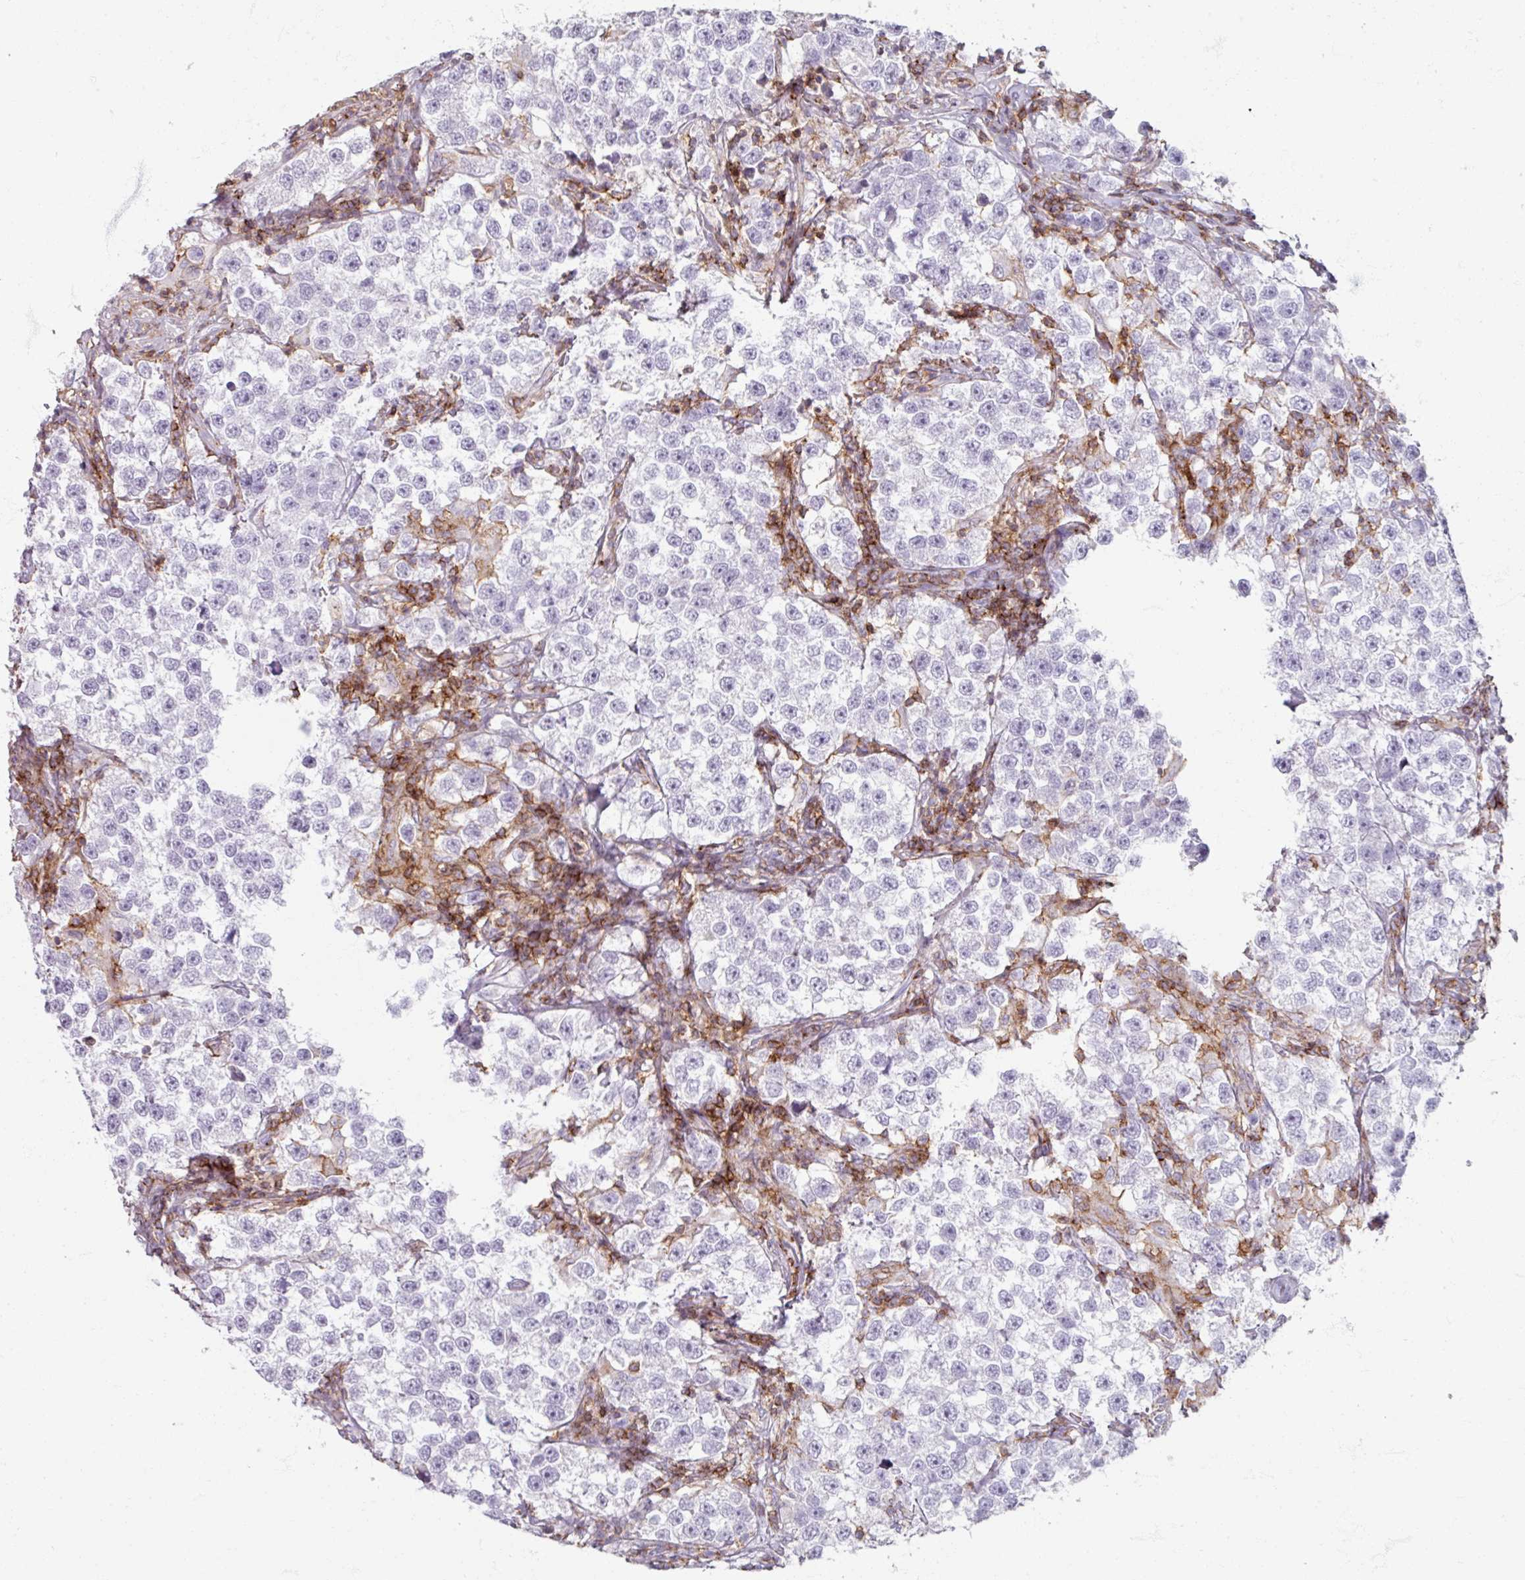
{"staining": {"intensity": "negative", "quantity": "none", "location": "none"}, "tissue": "testis cancer", "cell_type": "Tumor cells", "image_type": "cancer", "snomed": [{"axis": "morphology", "description": "Seminoma, NOS"}, {"axis": "topography", "description": "Testis"}], "caption": "Immunohistochemistry (IHC) photomicrograph of neoplastic tissue: testis cancer (seminoma) stained with DAB demonstrates no significant protein positivity in tumor cells.", "gene": "PTPRC", "patient": {"sex": "male", "age": 46}}